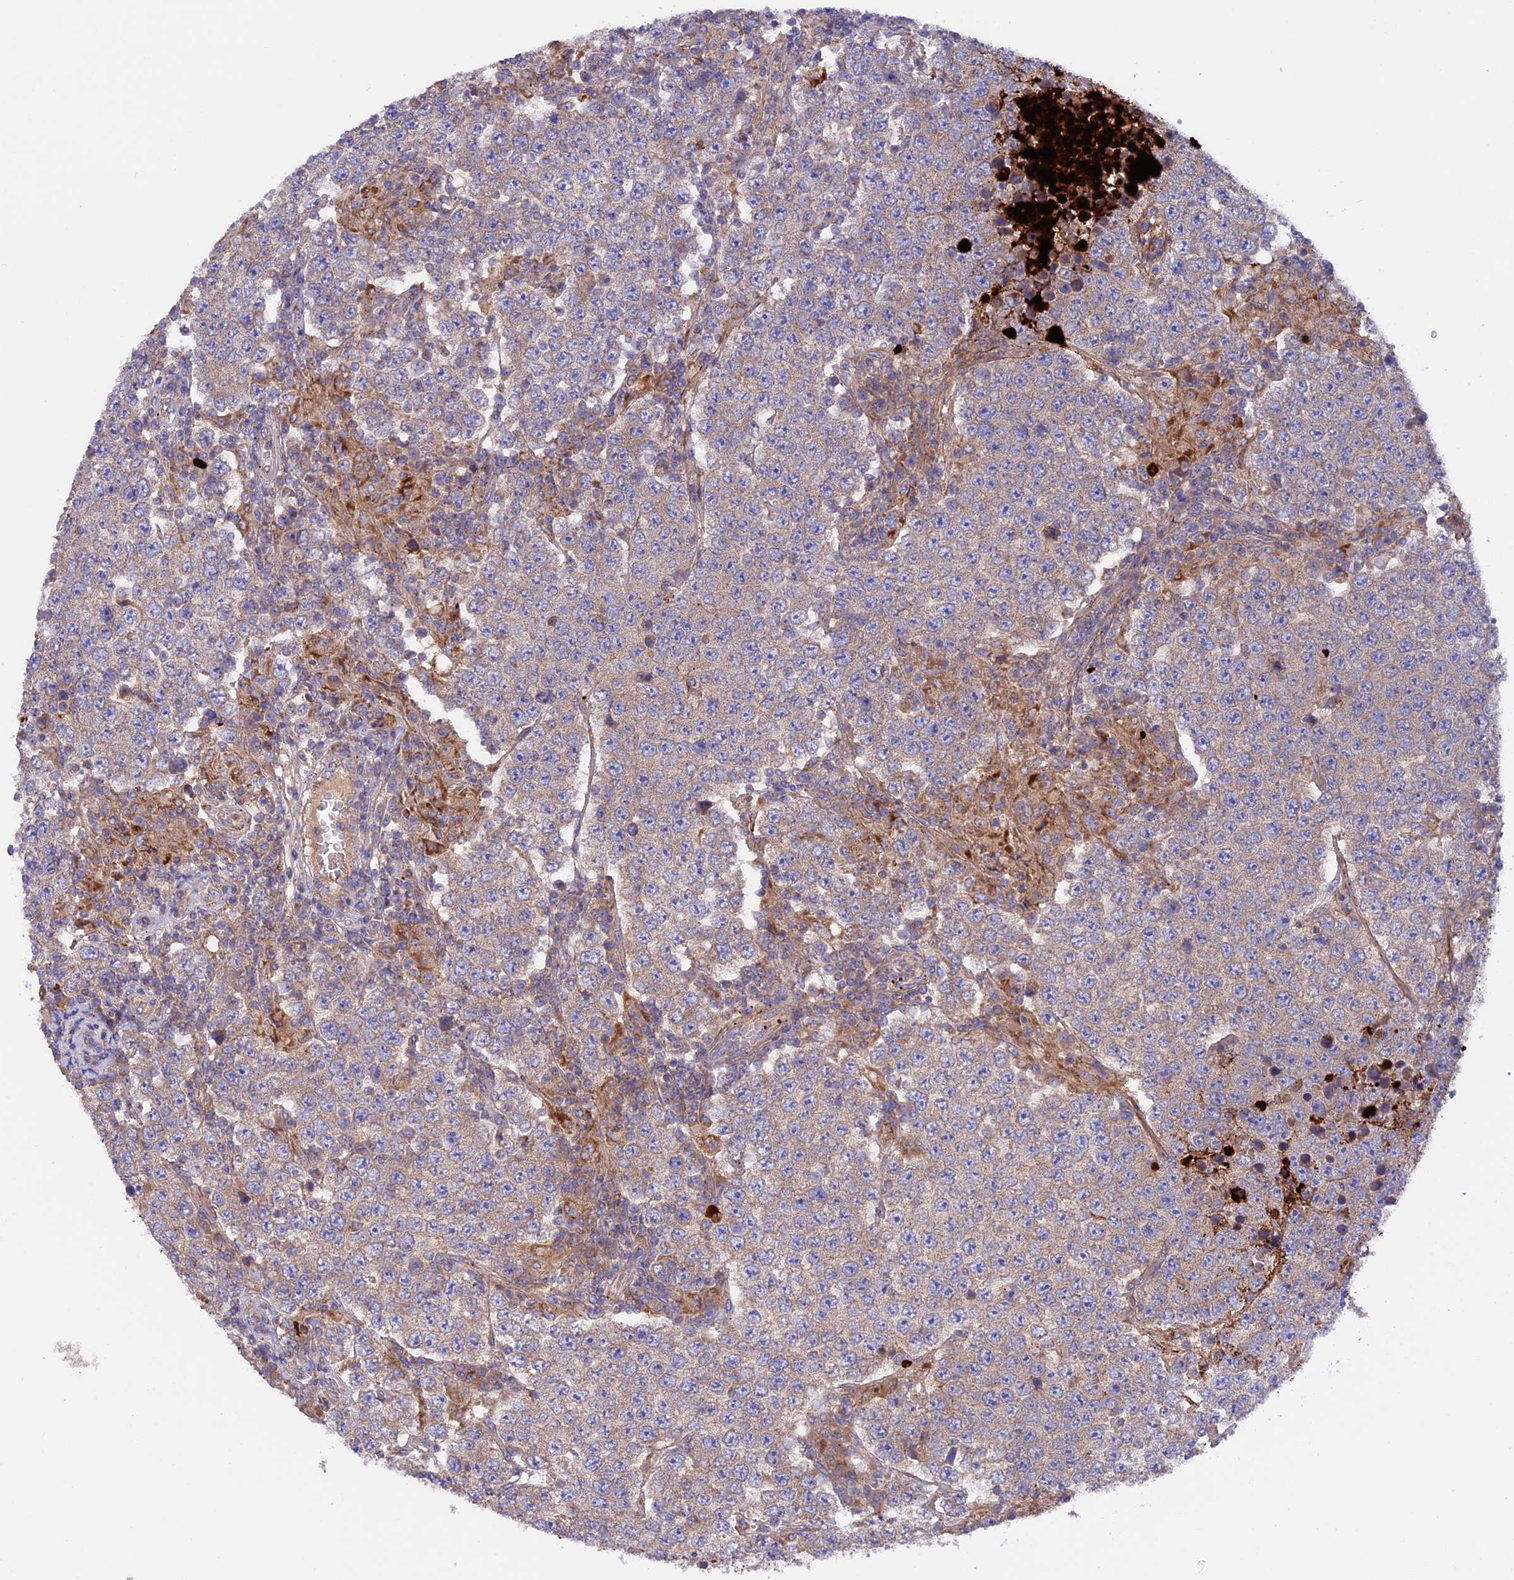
{"staining": {"intensity": "weak", "quantity": "25%-75%", "location": "cytoplasmic/membranous"}, "tissue": "testis cancer", "cell_type": "Tumor cells", "image_type": "cancer", "snomed": [{"axis": "morphology", "description": "Normal tissue, NOS"}, {"axis": "morphology", "description": "Urothelial carcinoma, High grade"}, {"axis": "morphology", "description": "Seminoma, NOS"}, {"axis": "morphology", "description": "Carcinoma, Embryonal, NOS"}, {"axis": "topography", "description": "Urinary bladder"}, {"axis": "topography", "description": "Testis"}], "caption": "Testis seminoma tissue shows weak cytoplasmic/membranous positivity in approximately 25%-75% of tumor cells, visualized by immunohistochemistry. (DAB IHC, brown staining for protein, blue staining for nuclei).", "gene": "PTPN9", "patient": {"sex": "male", "age": 41}}